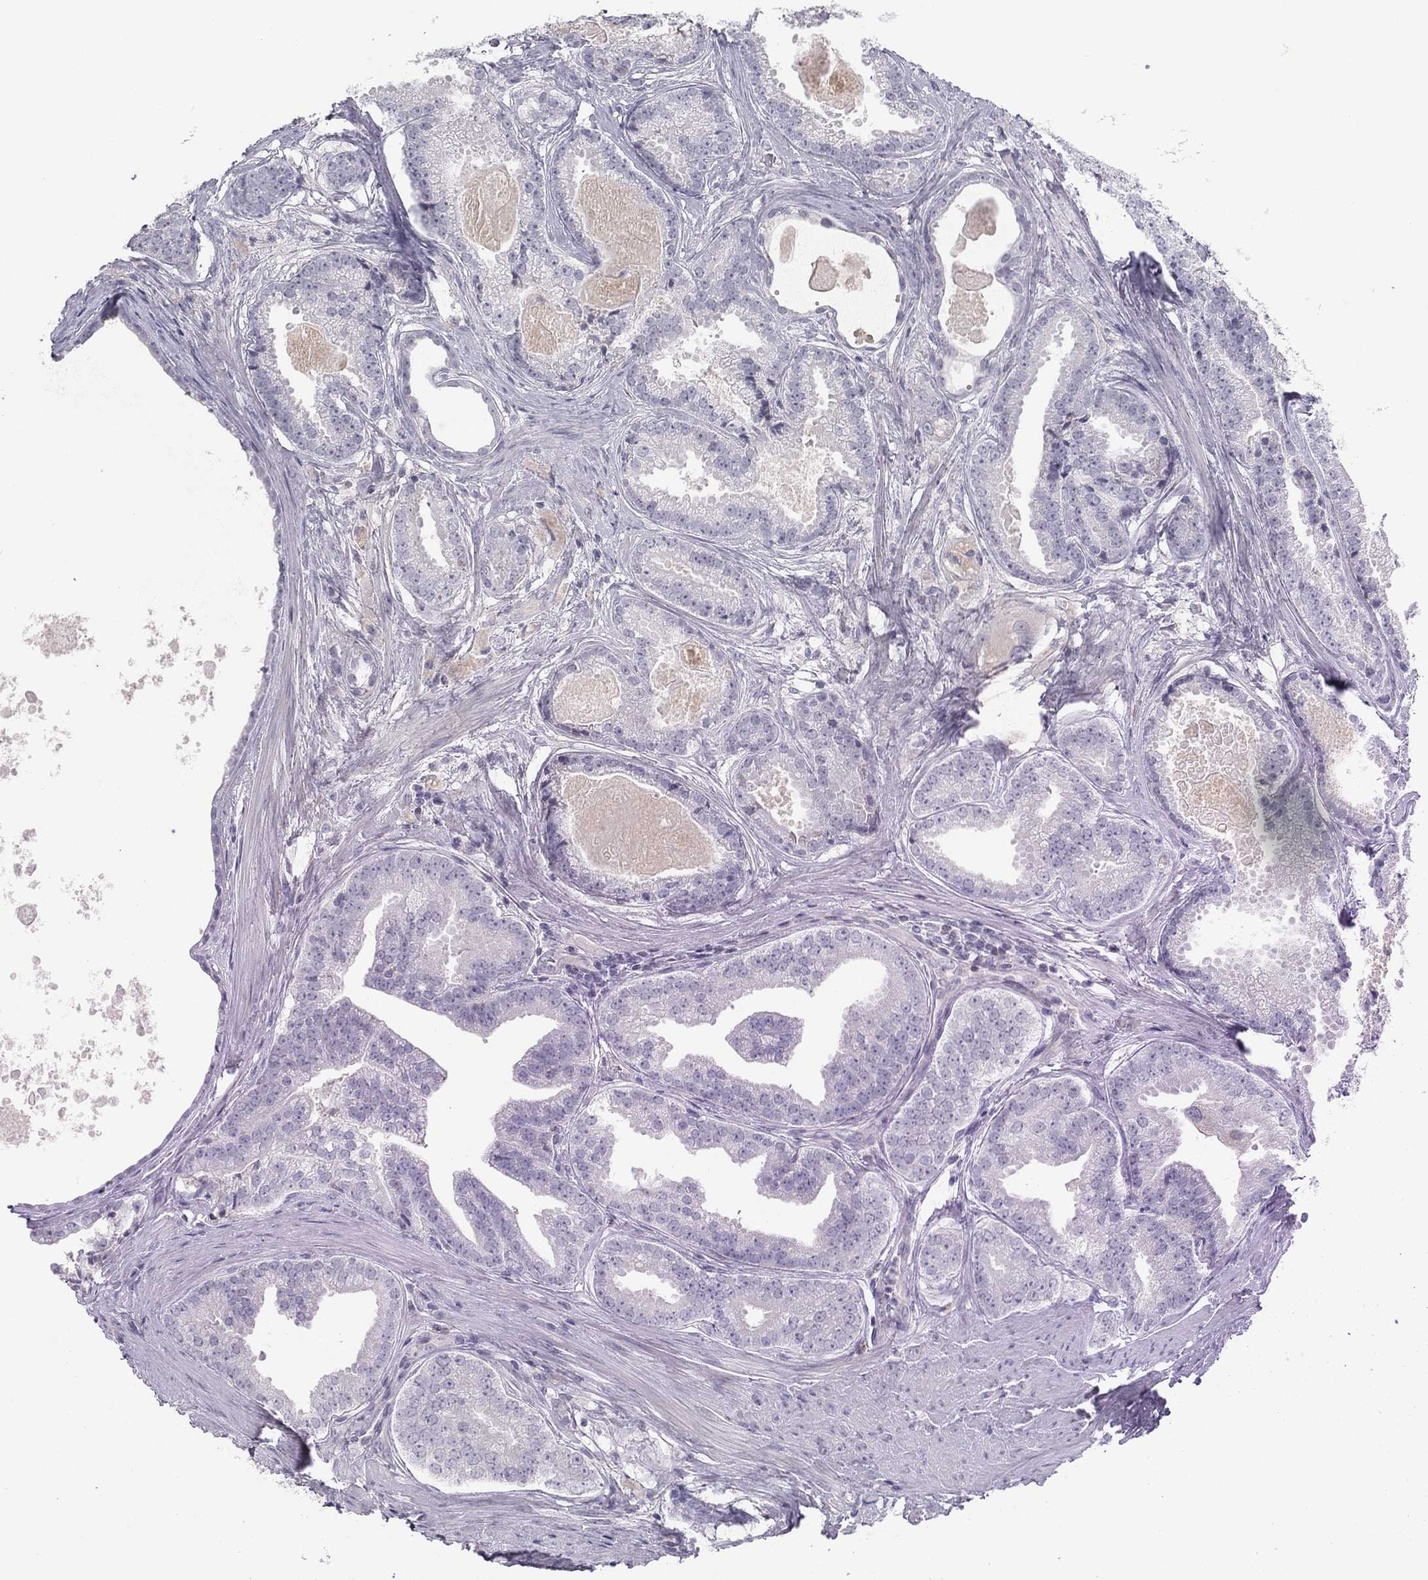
{"staining": {"intensity": "negative", "quantity": "none", "location": "none"}, "tissue": "prostate cancer", "cell_type": "Tumor cells", "image_type": "cancer", "snomed": [{"axis": "morphology", "description": "Adenocarcinoma, NOS"}, {"axis": "morphology", "description": "Adenocarcinoma, High grade"}, {"axis": "topography", "description": "Prostate"}], "caption": "An image of prostate cancer (adenocarcinoma) stained for a protein displays no brown staining in tumor cells.", "gene": "CPT1B", "patient": {"sex": "male", "age": 64}}